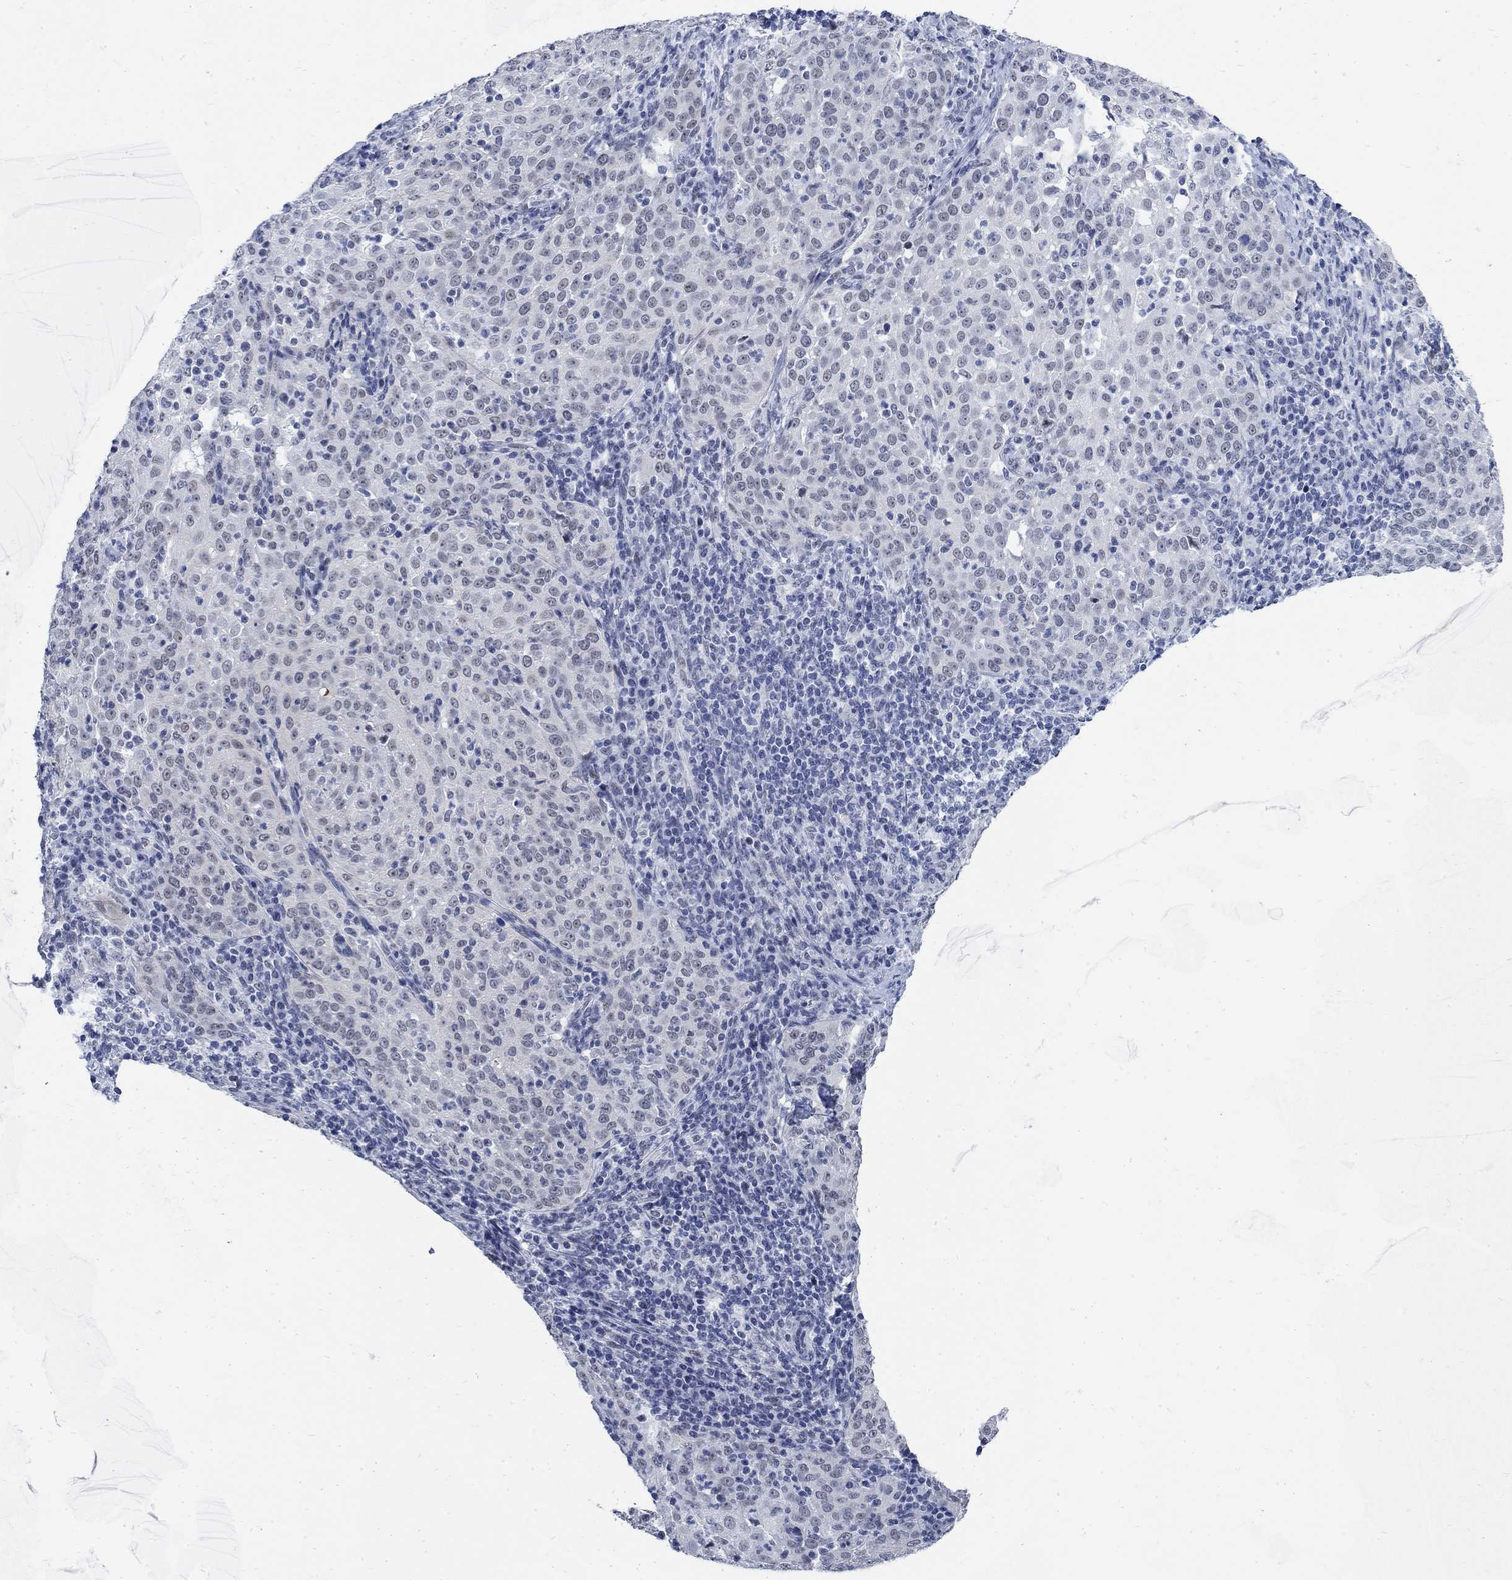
{"staining": {"intensity": "negative", "quantity": "none", "location": "none"}, "tissue": "cervical cancer", "cell_type": "Tumor cells", "image_type": "cancer", "snomed": [{"axis": "morphology", "description": "Squamous cell carcinoma, NOS"}, {"axis": "topography", "description": "Cervix"}], "caption": "A histopathology image of human cervical squamous cell carcinoma is negative for staining in tumor cells.", "gene": "DLK1", "patient": {"sex": "female", "age": 51}}